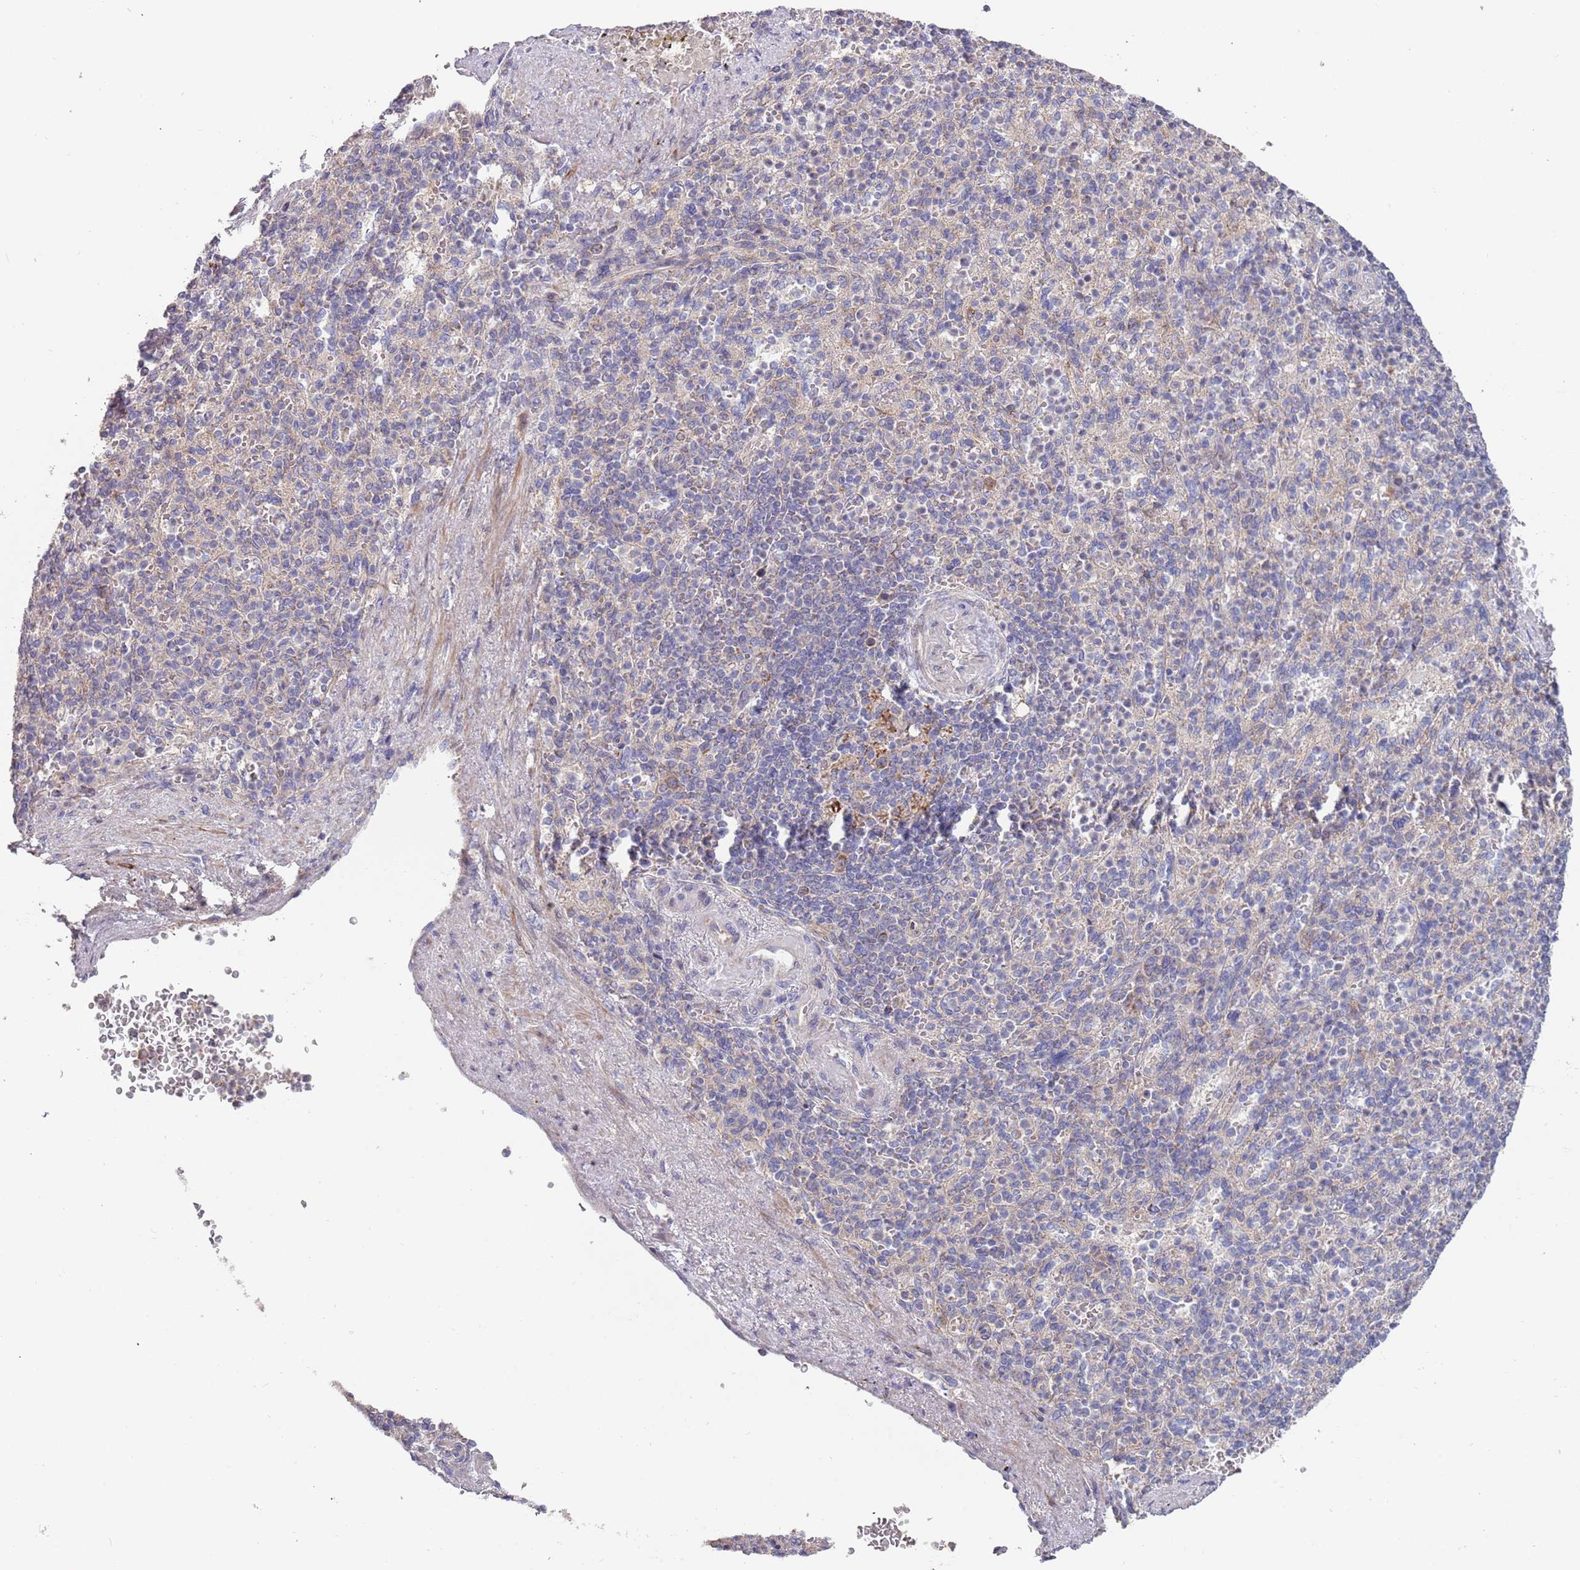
{"staining": {"intensity": "negative", "quantity": "none", "location": "none"}, "tissue": "spleen", "cell_type": "Cells in red pulp", "image_type": "normal", "snomed": [{"axis": "morphology", "description": "Normal tissue, NOS"}, {"axis": "topography", "description": "Spleen"}], "caption": "Immunohistochemistry (IHC) histopathology image of unremarkable spleen stained for a protein (brown), which demonstrates no staining in cells in red pulp. (Brightfield microscopy of DAB (3,3'-diaminobenzidine) IHC at high magnification).", "gene": "ABCC10", "patient": {"sex": "female", "age": 74}}